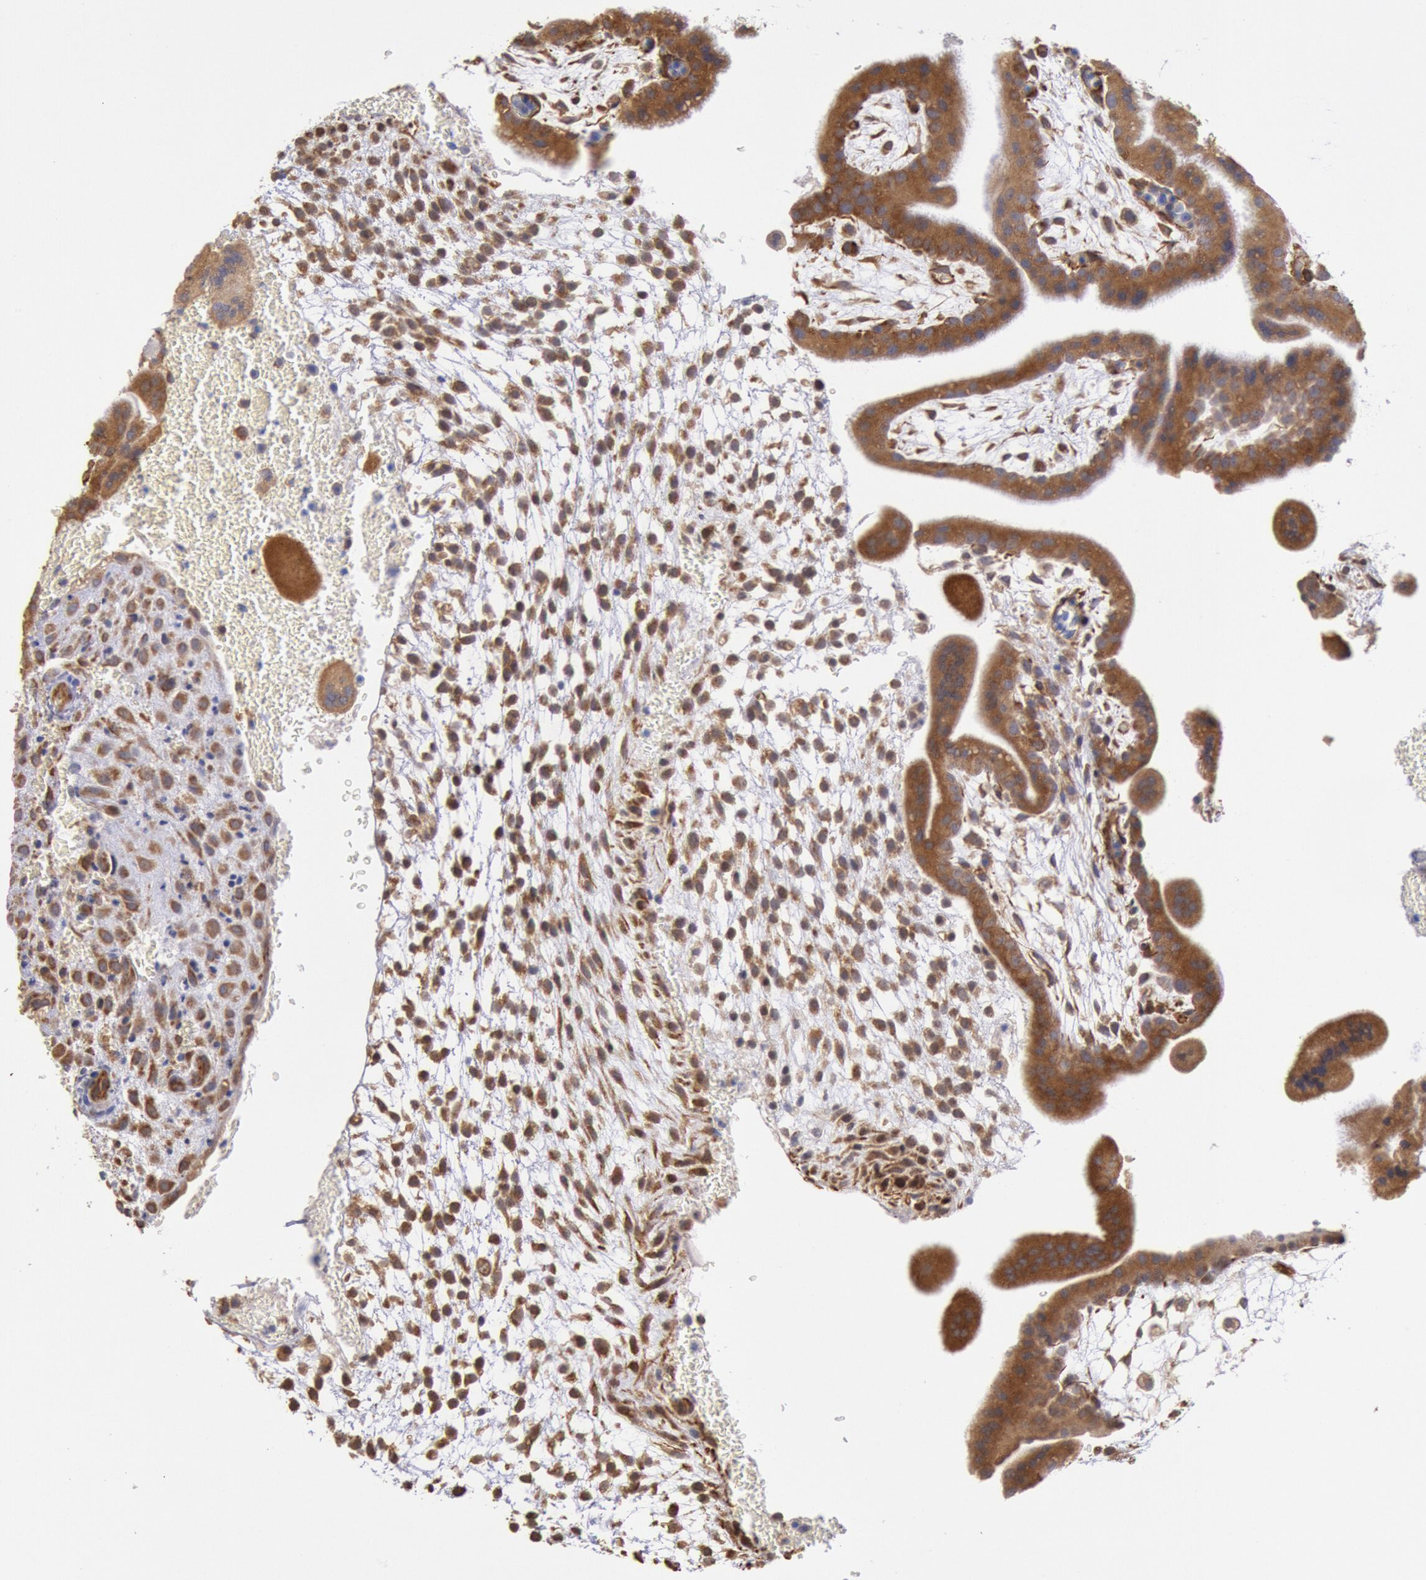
{"staining": {"intensity": "weak", "quantity": ">75%", "location": "cytoplasmic/membranous"}, "tissue": "placenta", "cell_type": "Decidual cells", "image_type": "normal", "snomed": [{"axis": "morphology", "description": "Normal tissue, NOS"}, {"axis": "topography", "description": "Placenta"}], "caption": "Immunohistochemical staining of normal placenta demonstrates low levels of weak cytoplasmic/membranous expression in approximately >75% of decidual cells.", "gene": "DRG1", "patient": {"sex": "female", "age": 35}}